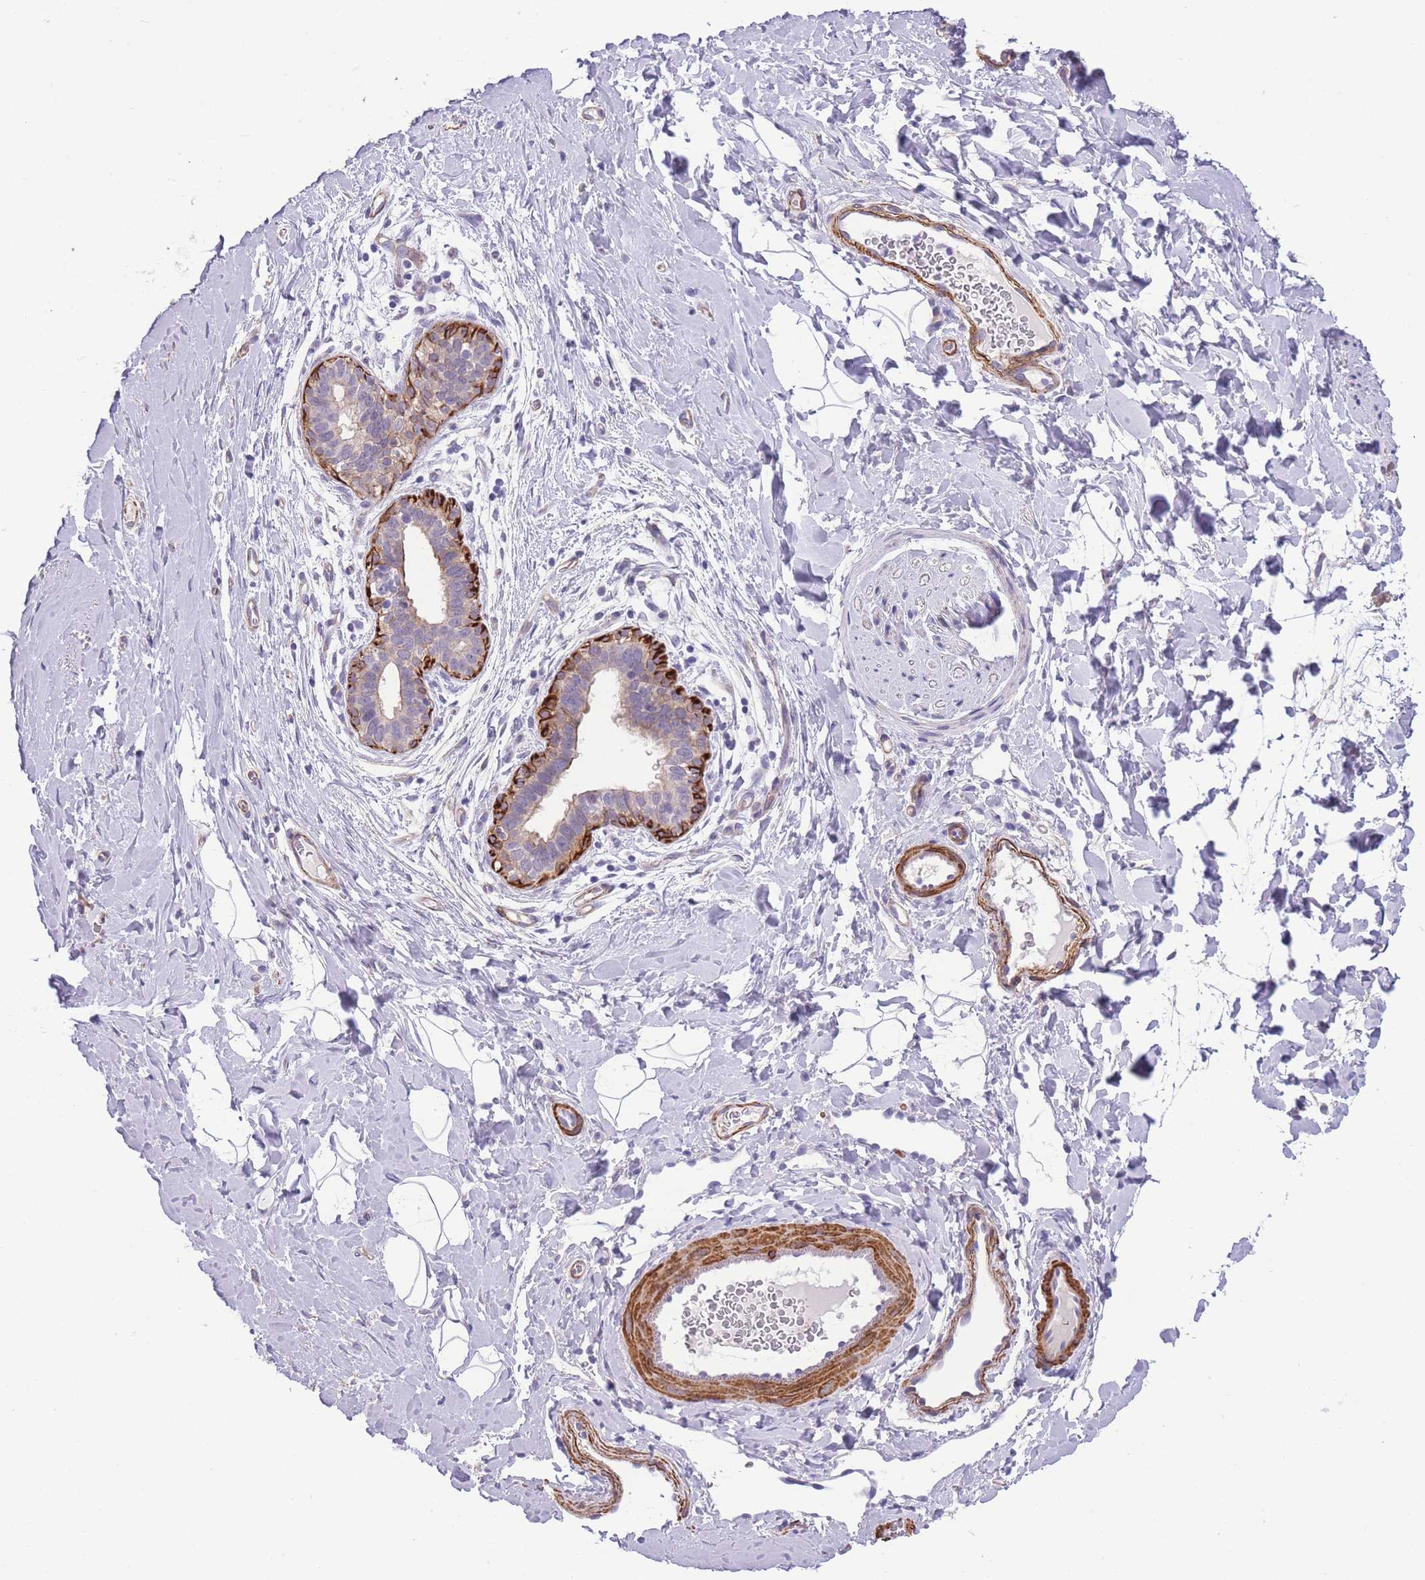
{"staining": {"intensity": "negative", "quantity": "none", "location": "none"}, "tissue": "adipose tissue", "cell_type": "Adipocytes", "image_type": "normal", "snomed": [{"axis": "morphology", "description": "Normal tissue, NOS"}, {"axis": "topography", "description": "Breast"}], "caption": "An immunohistochemistry (IHC) micrograph of benign adipose tissue is shown. There is no staining in adipocytes of adipose tissue.", "gene": "FAM124A", "patient": {"sex": "female", "age": 26}}